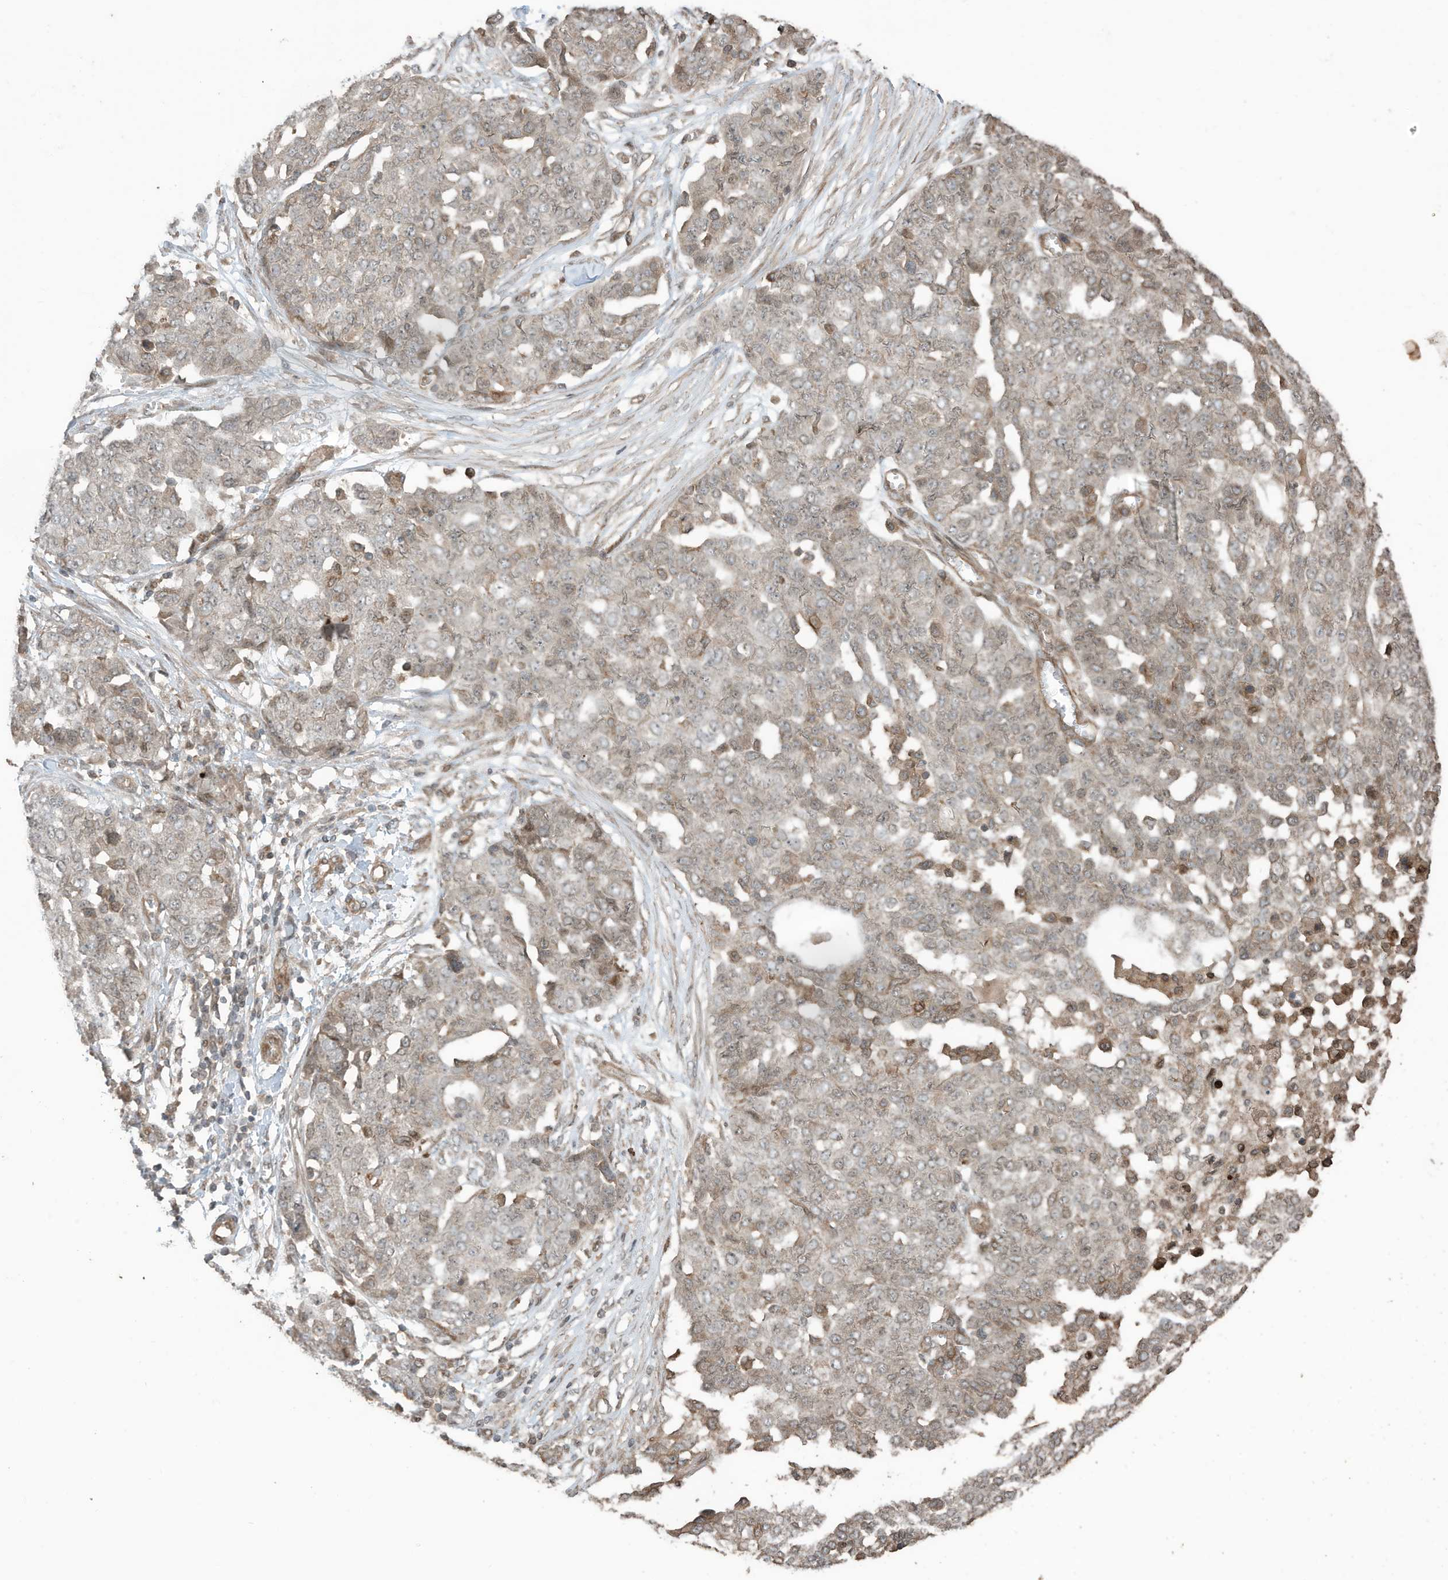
{"staining": {"intensity": "weak", "quantity": ">75%", "location": "cytoplasmic/membranous"}, "tissue": "ovarian cancer", "cell_type": "Tumor cells", "image_type": "cancer", "snomed": [{"axis": "morphology", "description": "Cystadenocarcinoma, serous, NOS"}, {"axis": "topography", "description": "Soft tissue"}, {"axis": "topography", "description": "Ovary"}], "caption": "Approximately >75% of tumor cells in human serous cystadenocarcinoma (ovarian) demonstrate weak cytoplasmic/membranous protein expression as visualized by brown immunohistochemical staining.", "gene": "ZNF653", "patient": {"sex": "female", "age": 57}}